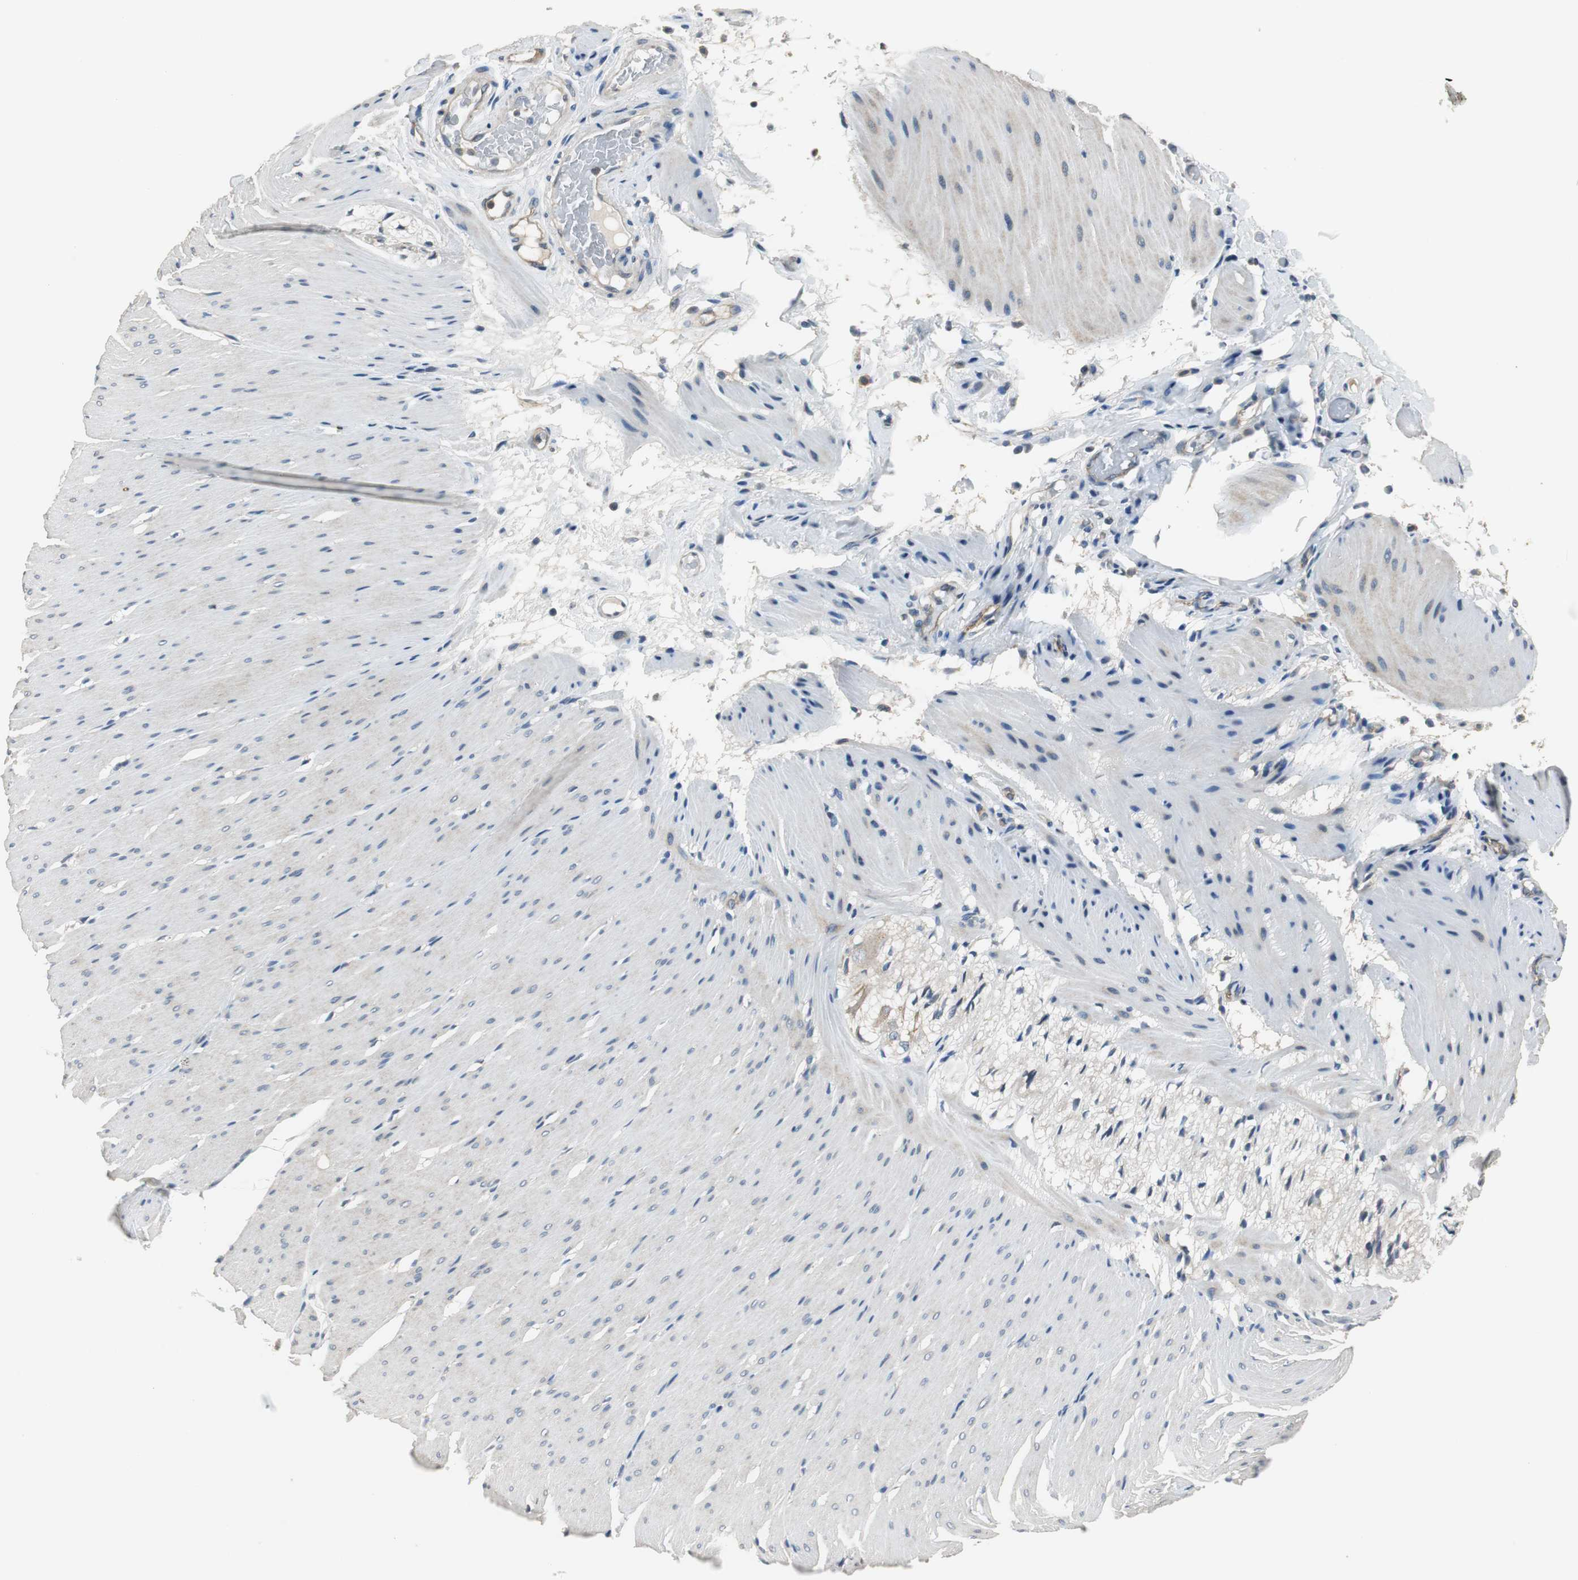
{"staining": {"intensity": "negative", "quantity": "none", "location": "none"}, "tissue": "smooth muscle", "cell_type": "Smooth muscle cells", "image_type": "normal", "snomed": [{"axis": "morphology", "description": "Normal tissue, NOS"}, {"axis": "topography", "description": "Smooth muscle"}, {"axis": "topography", "description": "Colon"}], "caption": "Photomicrograph shows no protein positivity in smooth muscle cells of normal smooth muscle. Nuclei are stained in blue.", "gene": "MTIF2", "patient": {"sex": "male", "age": 67}}